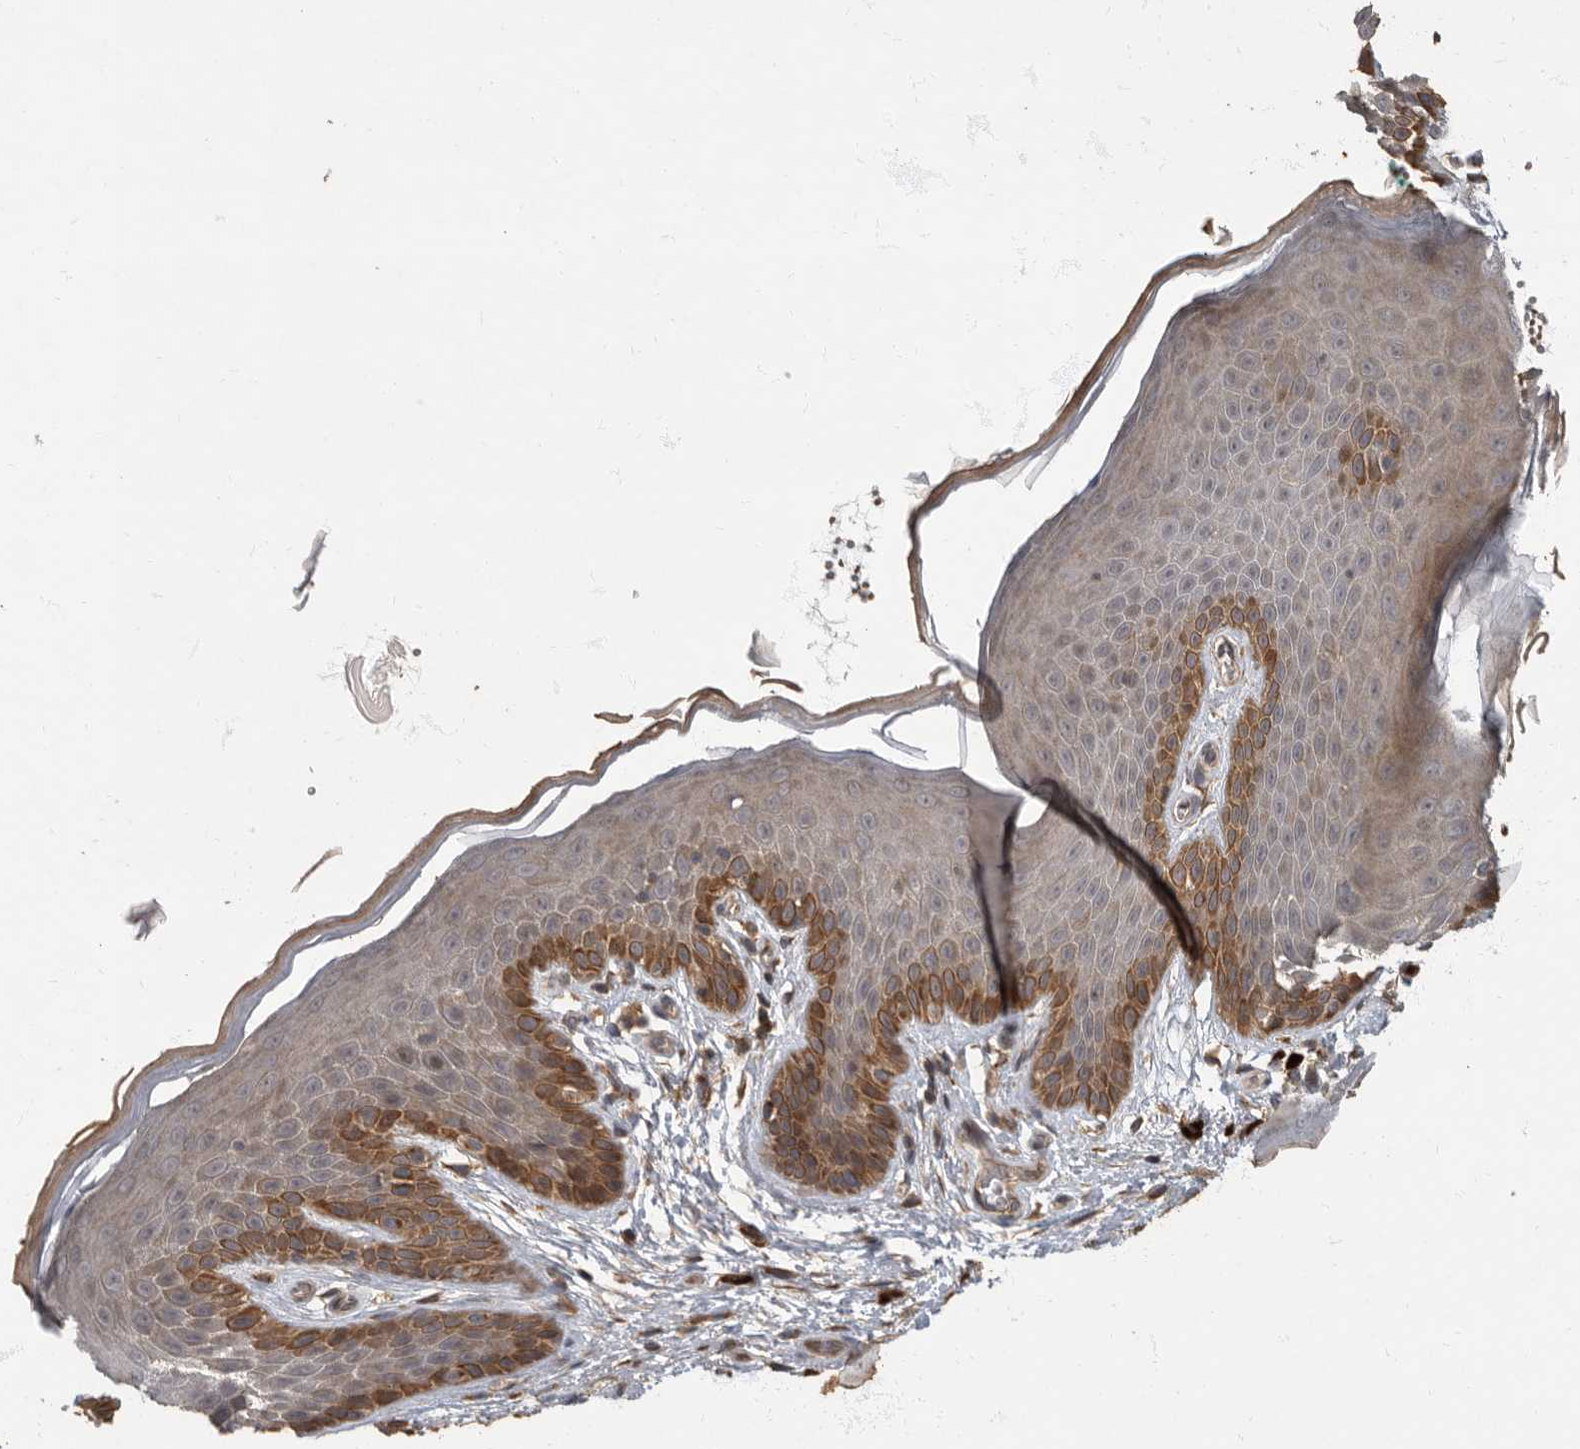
{"staining": {"intensity": "moderate", "quantity": "<25%", "location": "cytoplasmic/membranous"}, "tissue": "skin", "cell_type": "Epidermal cells", "image_type": "normal", "snomed": [{"axis": "morphology", "description": "Normal tissue, NOS"}, {"axis": "topography", "description": "Anal"}], "caption": "Immunohistochemistry (IHC) image of benign skin stained for a protein (brown), which exhibits low levels of moderate cytoplasmic/membranous staining in approximately <25% of epidermal cells.", "gene": "IQCK", "patient": {"sex": "male", "age": 74}}